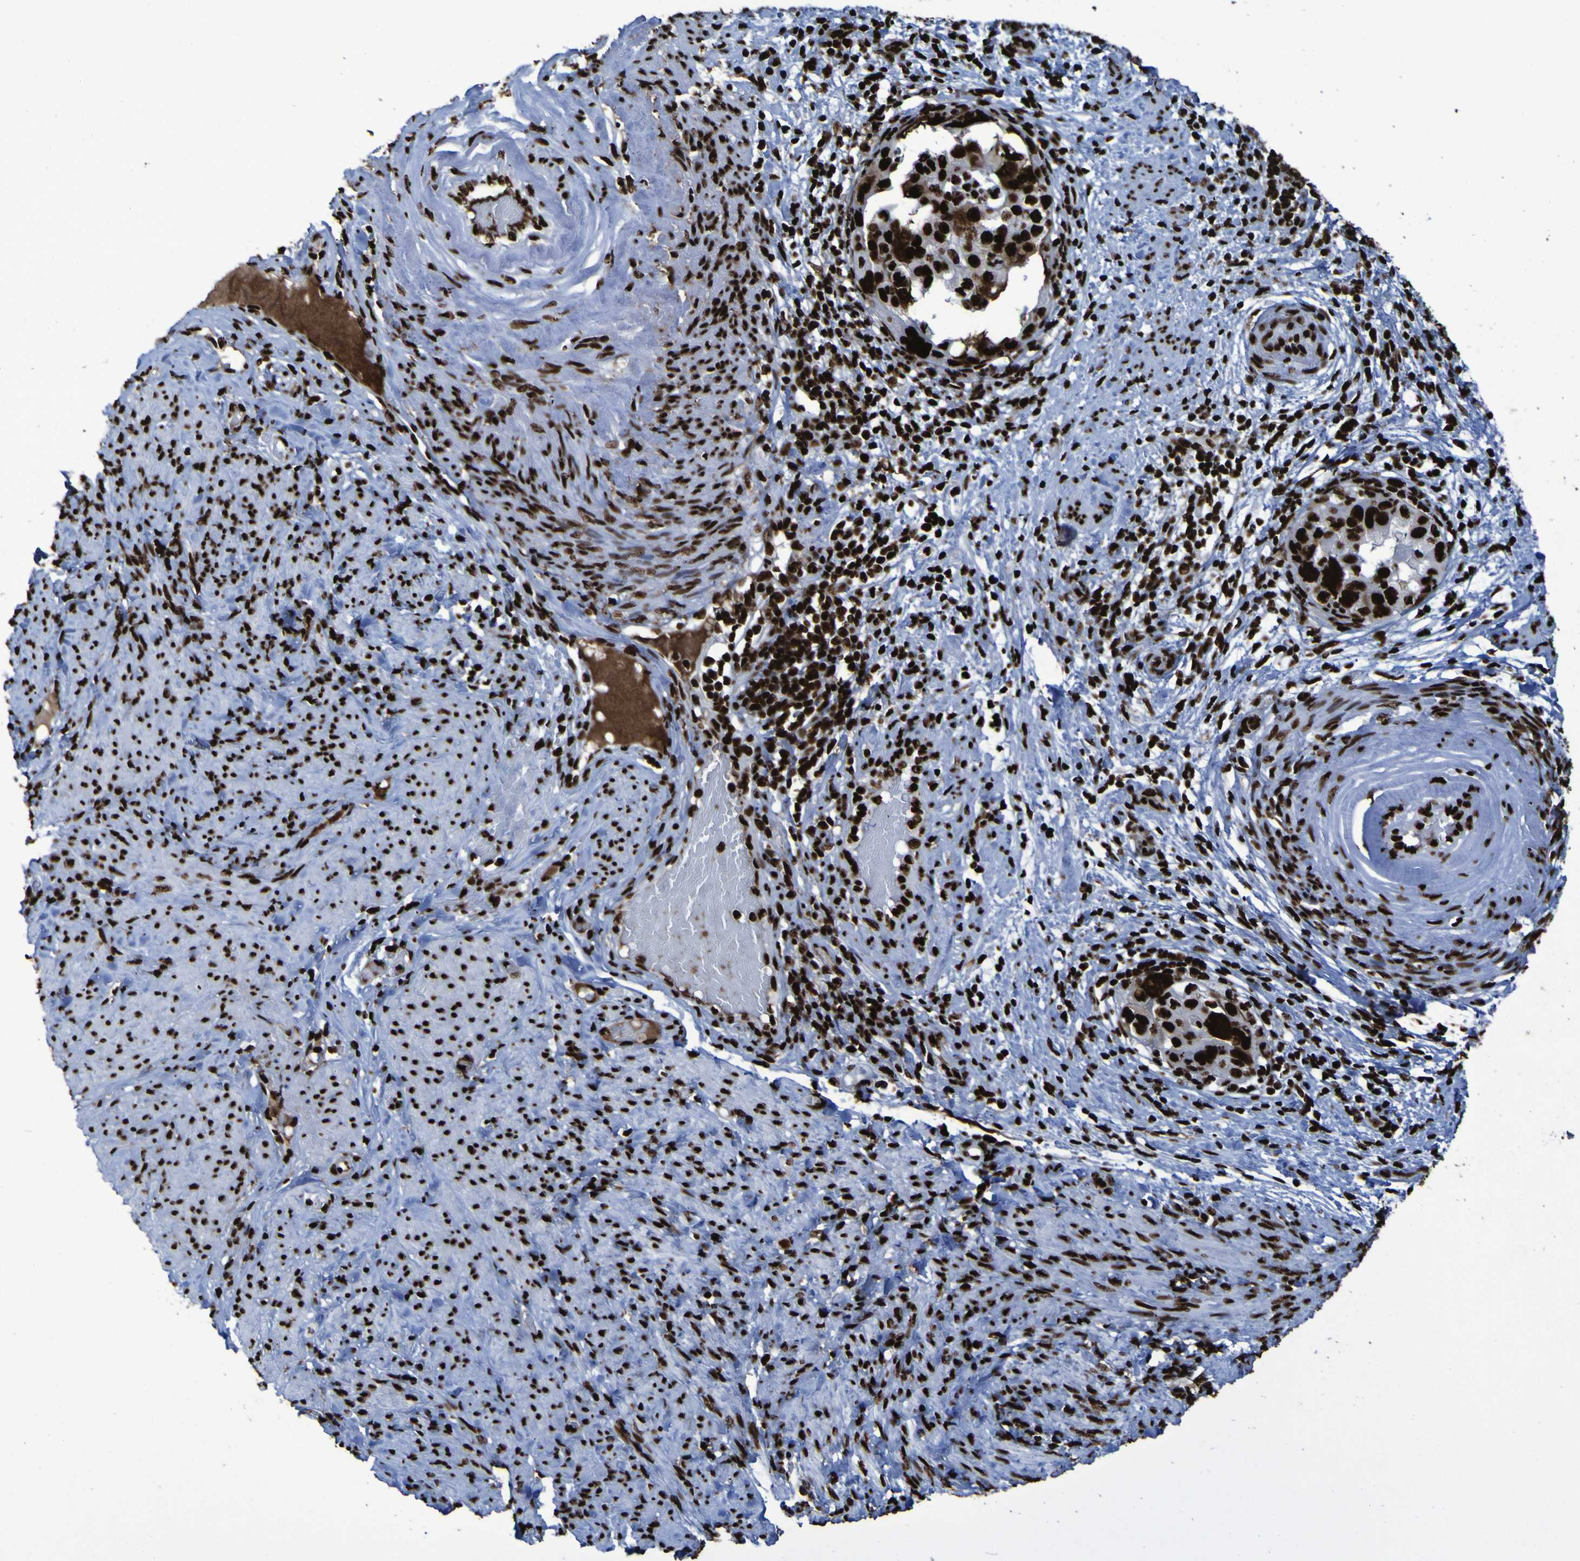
{"staining": {"intensity": "strong", "quantity": ">75%", "location": "nuclear"}, "tissue": "endometrial cancer", "cell_type": "Tumor cells", "image_type": "cancer", "snomed": [{"axis": "morphology", "description": "Adenocarcinoma, NOS"}, {"axis": "topography", "description": "Endometrium"}], "caption": "Endometrial adenocarcinoma stained for a protein shows strong nuclear positivity in tumor cells.", "gene": "NPM1", "patient": {"sex": "female", "age": 85}}